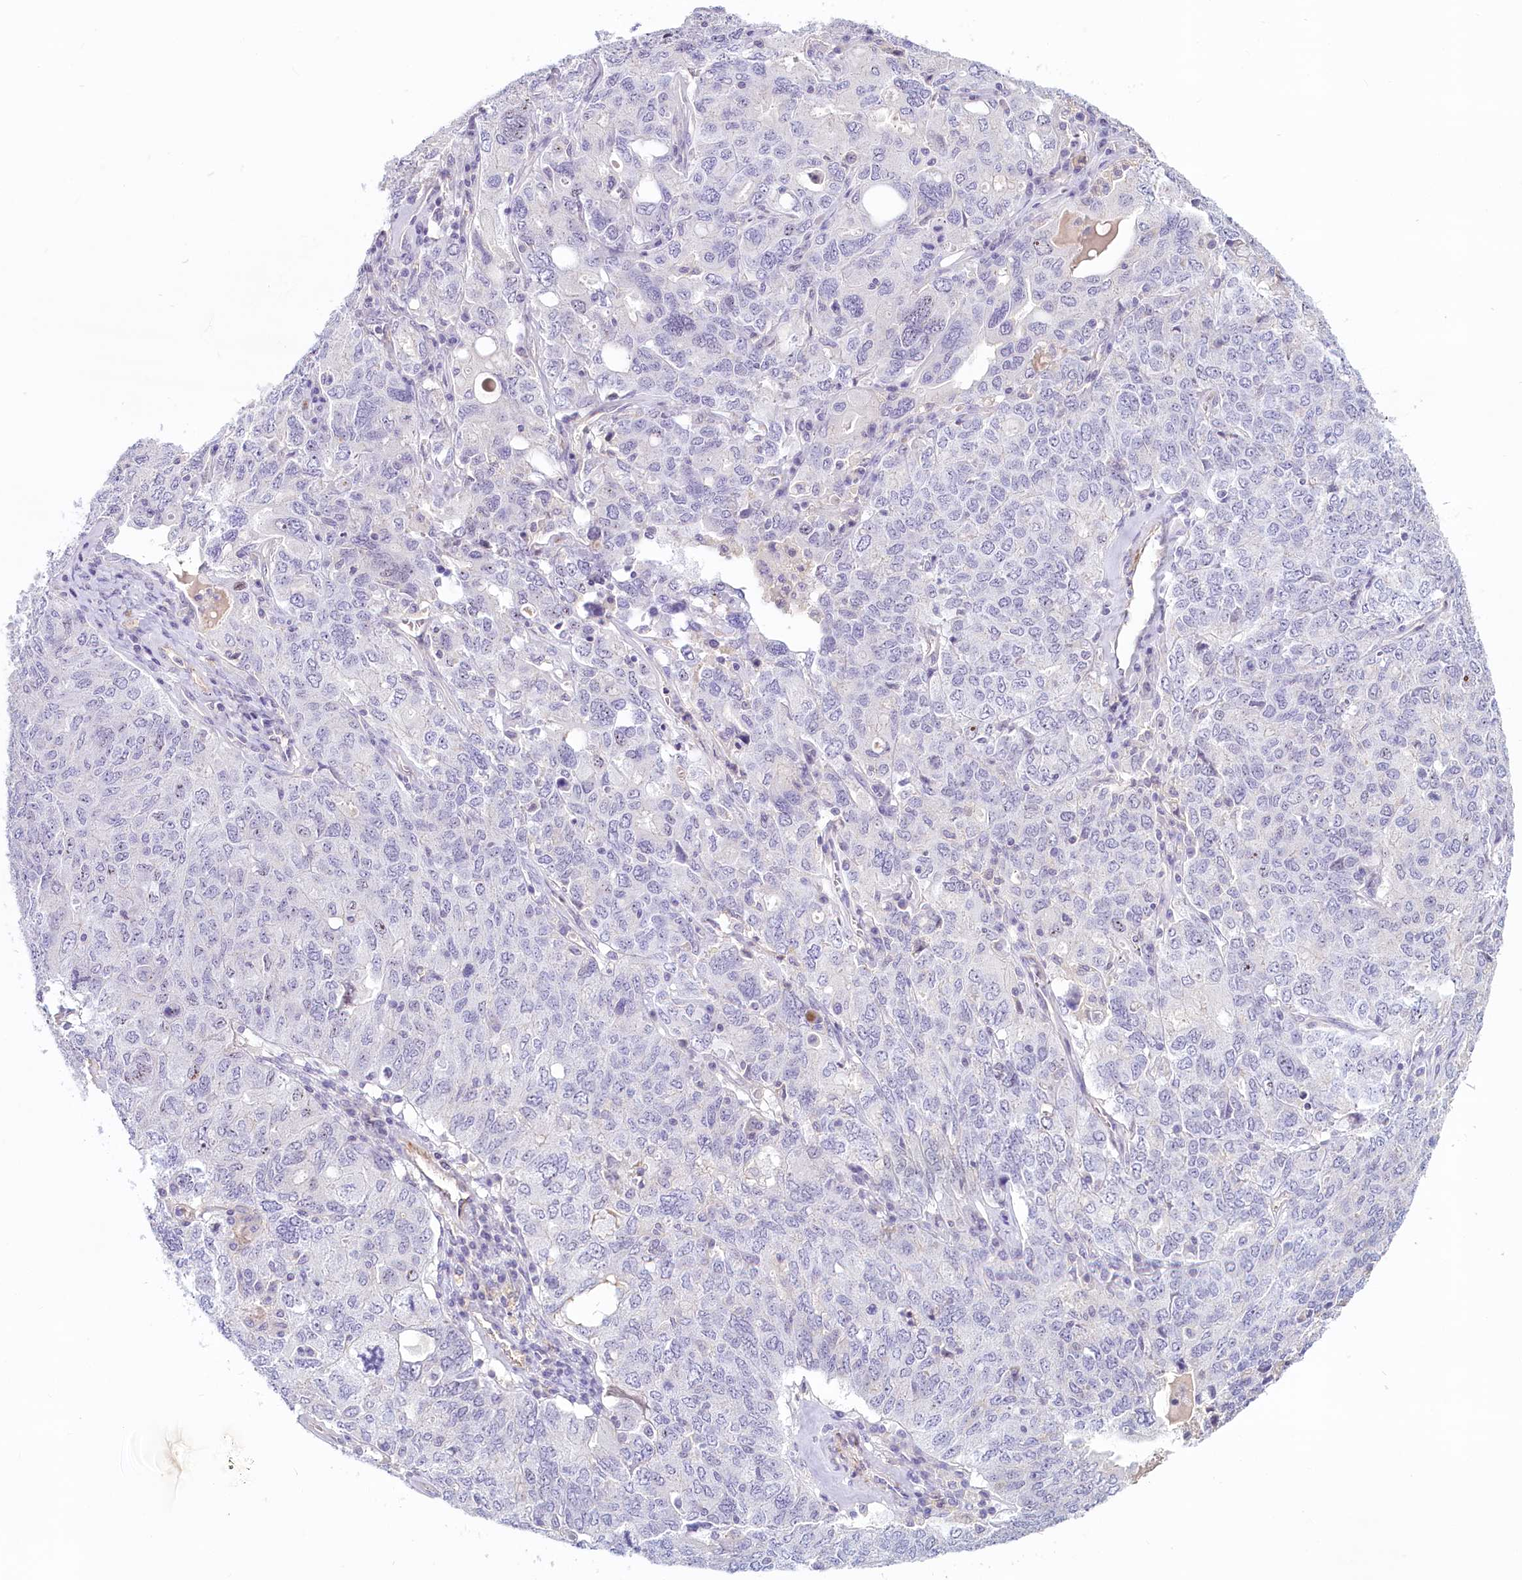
{"staining": {"intensity": "negative", "quantity": "none", "location": "none"}, "tissue": "ovarian cancer", "cell_type": "Tumor cells", "image_type": "cancer", "snomed": [{"axis": "morphology", "description": "Carcinoma, endometroid"}, {"axis": "topography", "description": "Ovary"}], "caption": "A micrograph of ovarian cancer stained for a protein reveals no brown staining in tumor cells. (Immunohistochemistry (ihc), brightfield microscopy, high magnification).", "gene": "PROCR", "patient": {"sex": "female", "age": 62}}